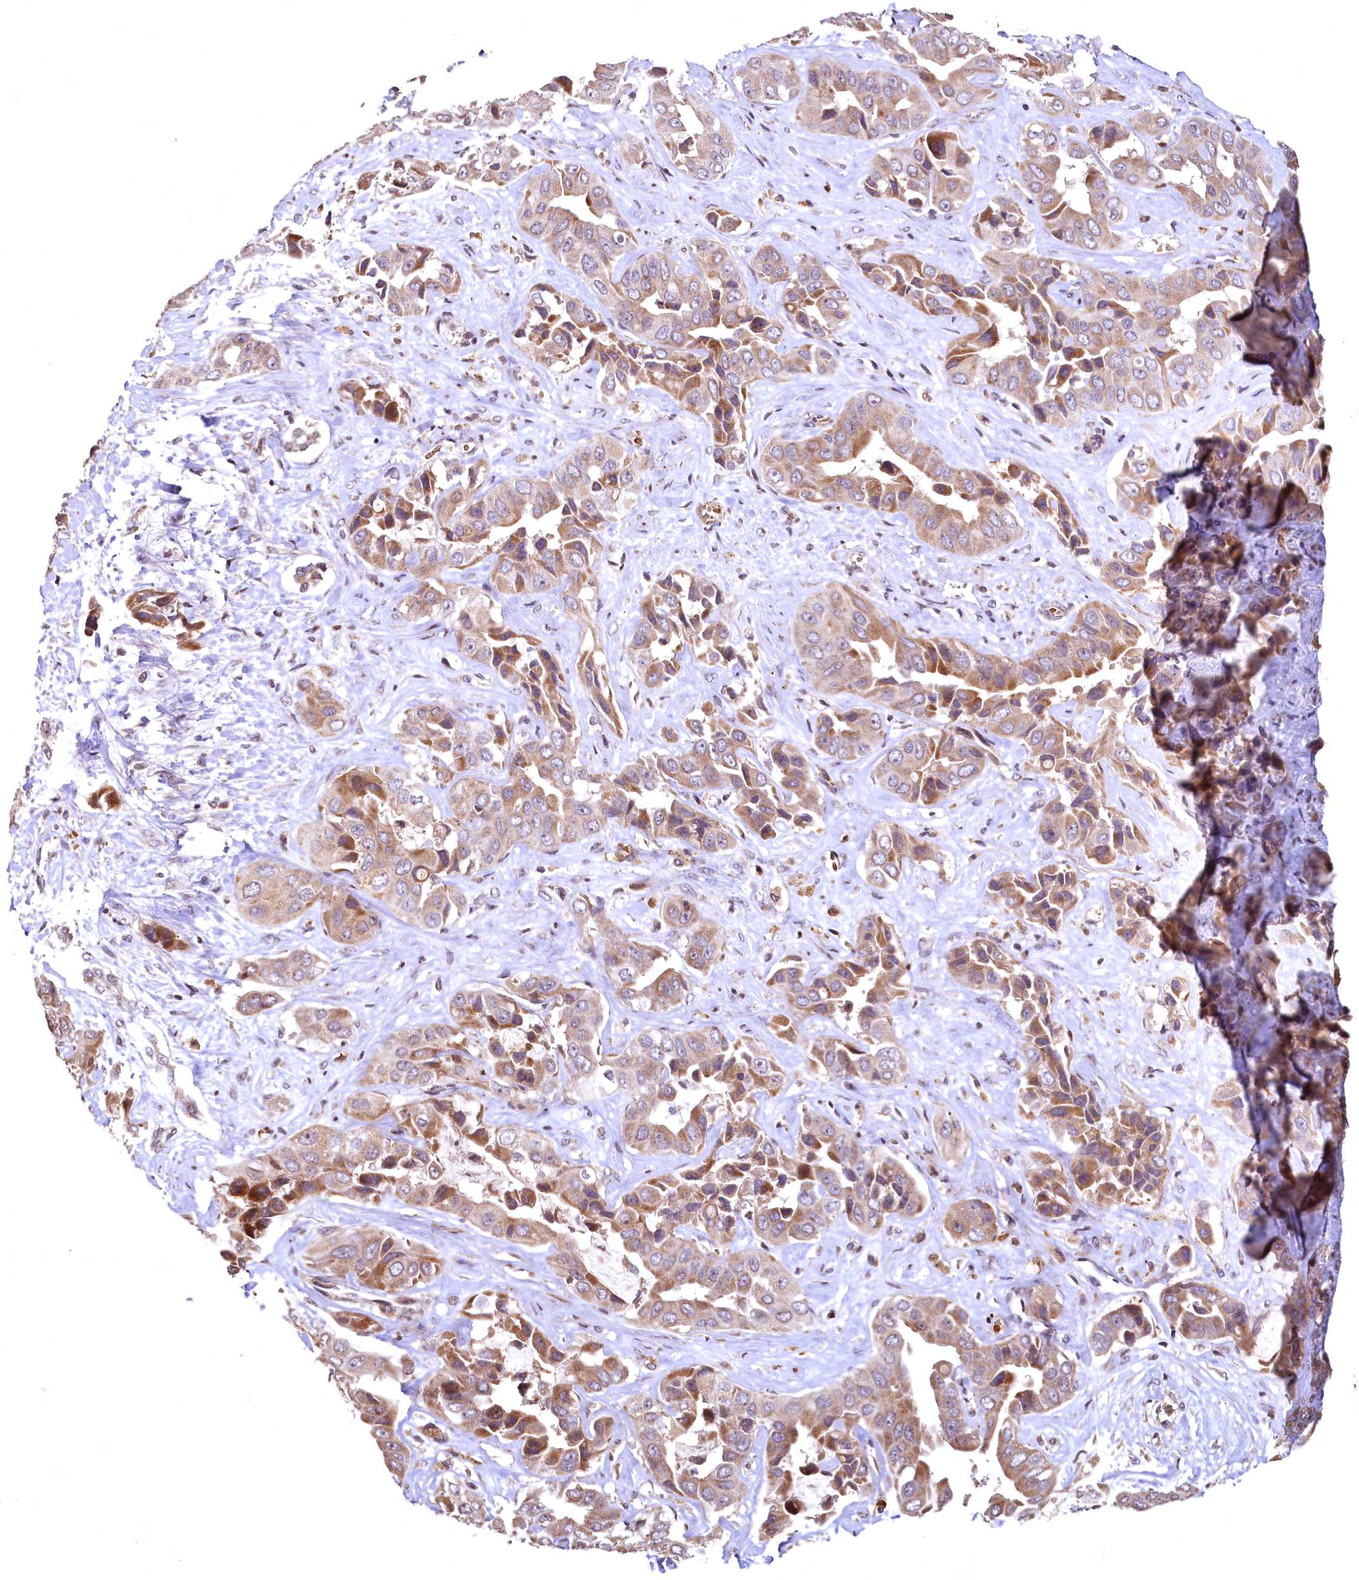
{"staining": {"intensity": "moderate", "quantity": ">75%", "location": "cytoplasmic/membranous"}, "tissue": "liver cancer", "cell_type": "Tumor cells", "image_type": "cancer", "snomed": [{"axis": "morphology", "description": "Cholangiocarcinoma"}, {"axis": "topography", "description": "Liver"}], "caption": "DAB (3,3'-diaminobenzidine) immunohistochemical staining of human liver cholangiocarcinoma demonstrates moderate cytoplasmic/membranous protein staining in approximately >75% of tumor cells.", "gene": "SPTA1", "patient": {"sex": "female", "age": 52}}